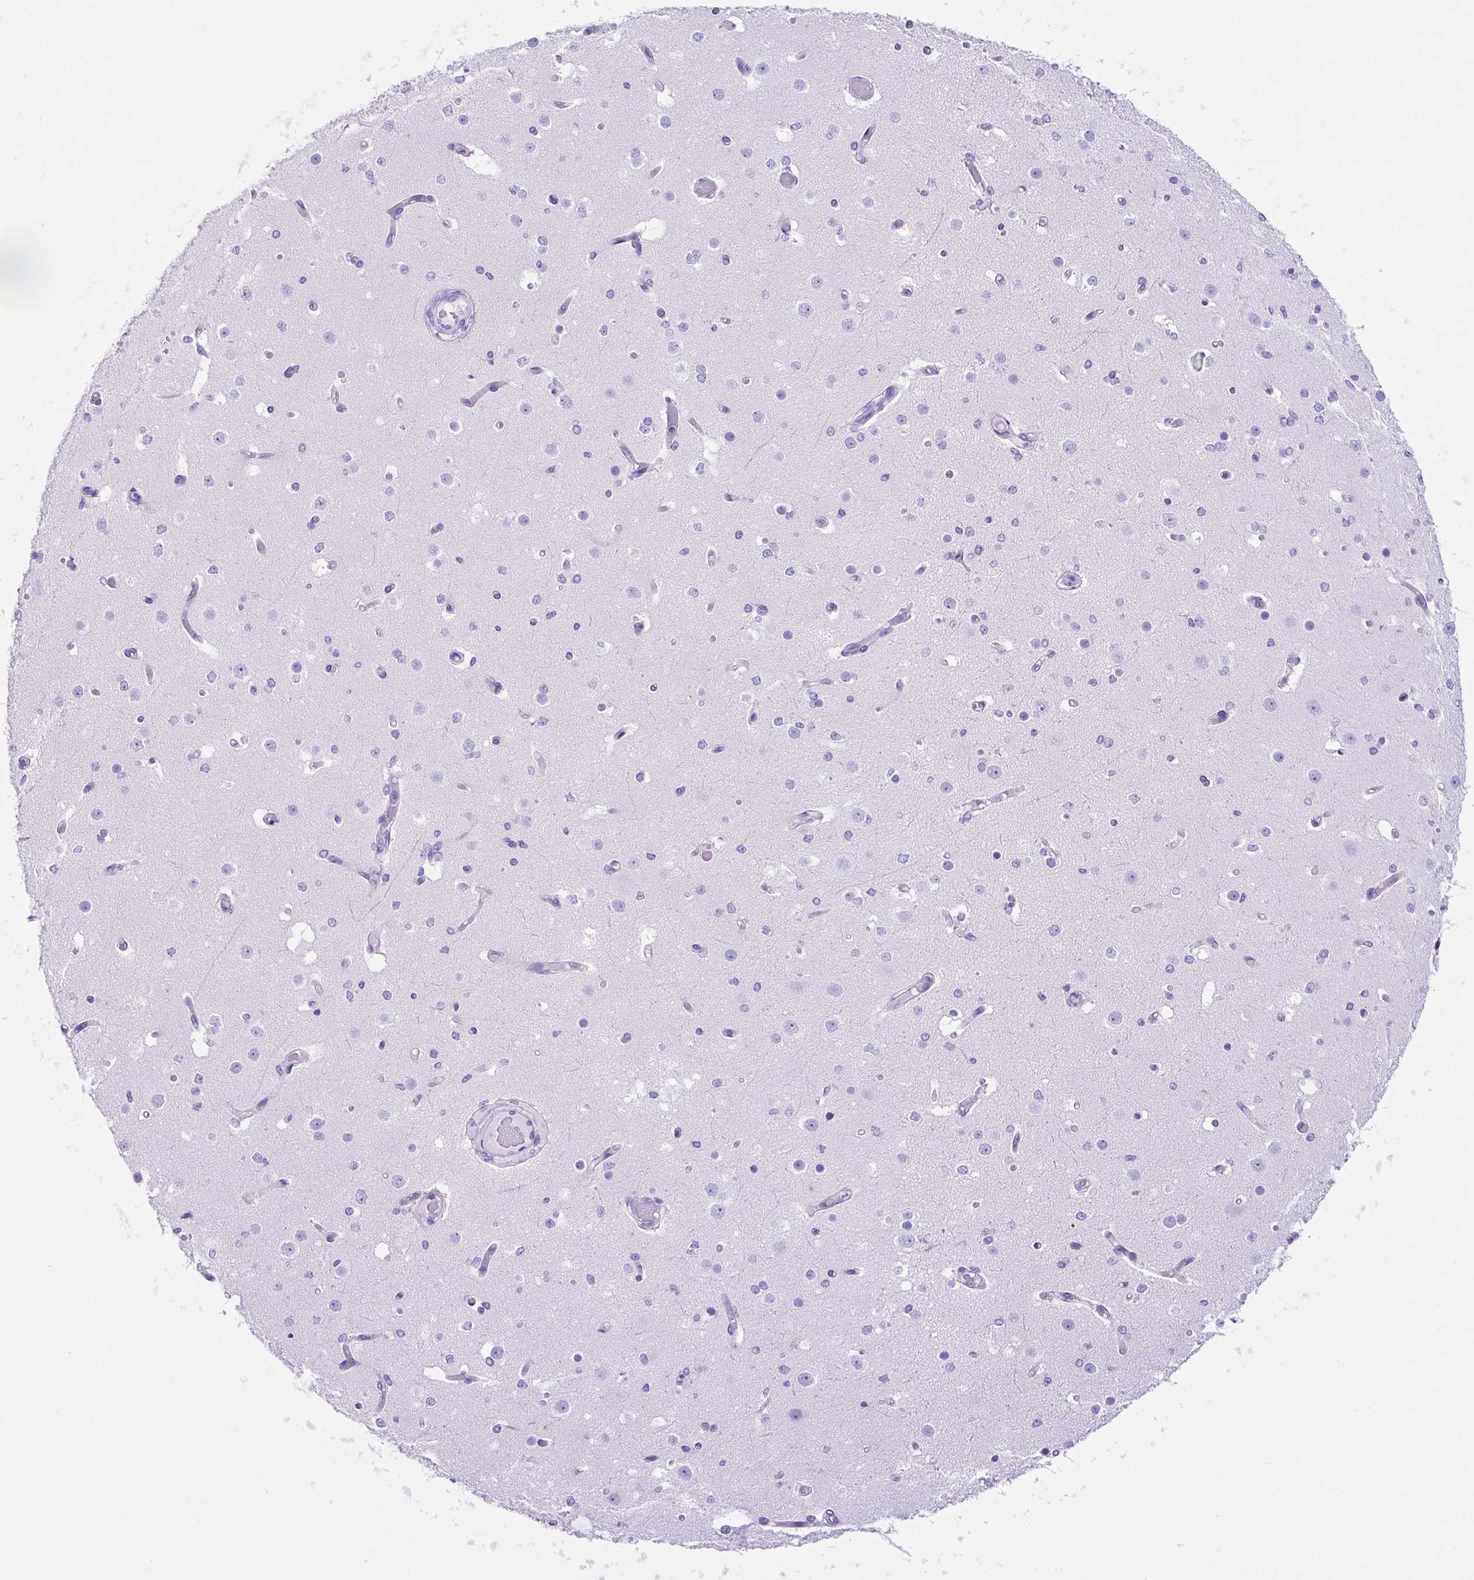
{"staining": {"intensity": "negative", "quantity": "none", "location": "none"}, "tissue": "cerebral cortex", "cell_type": "Endothelial cells", "image_type": "normal", "snomed": [{"axis": "morphology", "description": "Normal tissue, NOS"}, {"axis": "morphology", "description": "Inflammation, NOS"}, {"axis": "topography", "description": "Cerebral cortex"}], "caption": "Protein analysis of benign cerebral cortex shows no significant staining in endothelial cells.", "gene": "KRT12", "patient": {"sex": "male", "age": 6}}